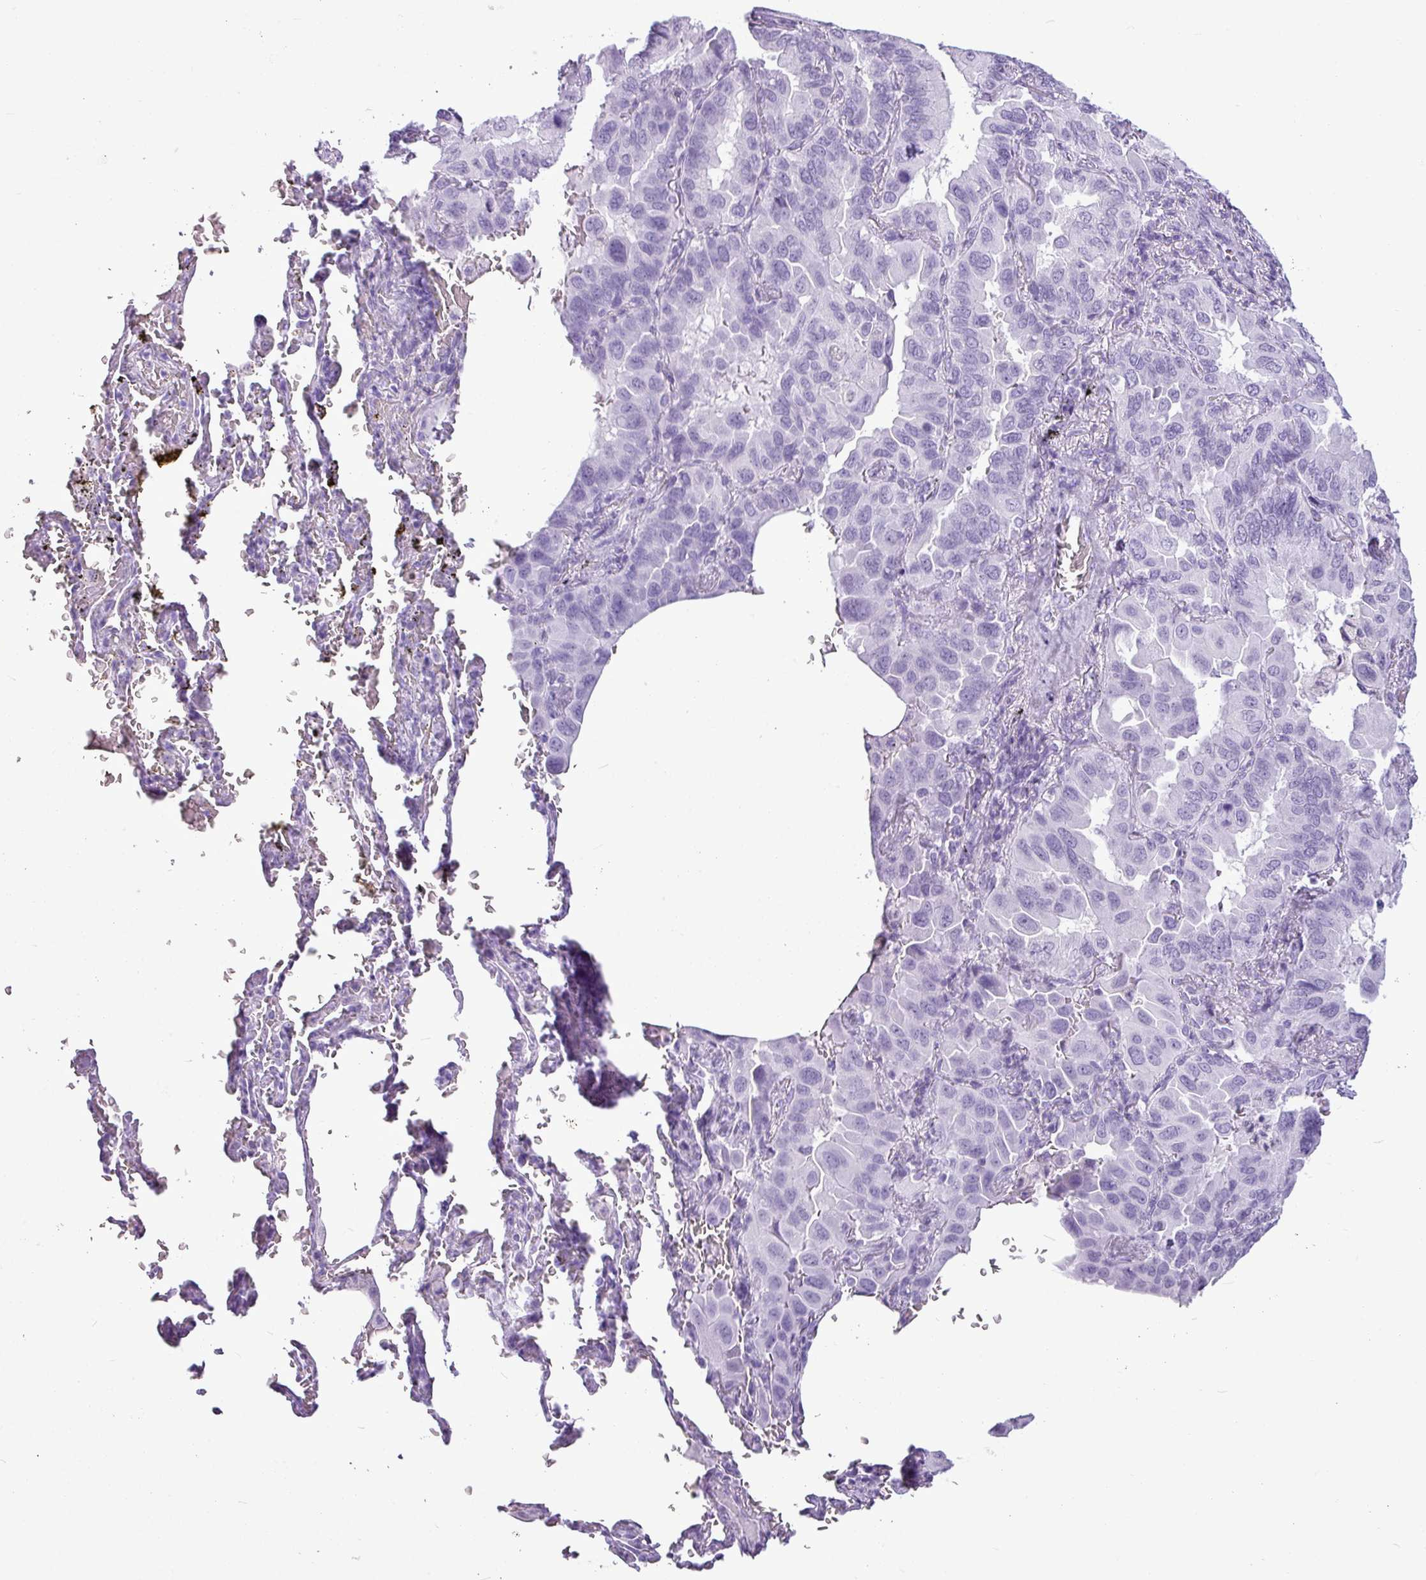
{"staining": {"intensity": "negative", "quantity": "none", "location": "none"}, "tissue": "lung cancer", "cell_type": "Tumor cells", "image_type": "cancer", "snomed": [{"axis": "morphology", "description": "Adenocarcinoma, NOS"}, {"axis": "topography", "description": "Lung"}], "caption": "IHC of human lung cancer (adenocarcinoma) reveals no staining in tumor cells. (Brightfield microscopy of DAB (3,3'-diaminobenzidine) IHC at high magnification).", "gene": "AMY1B", "patient": {"sex": "male", "age": 64}}